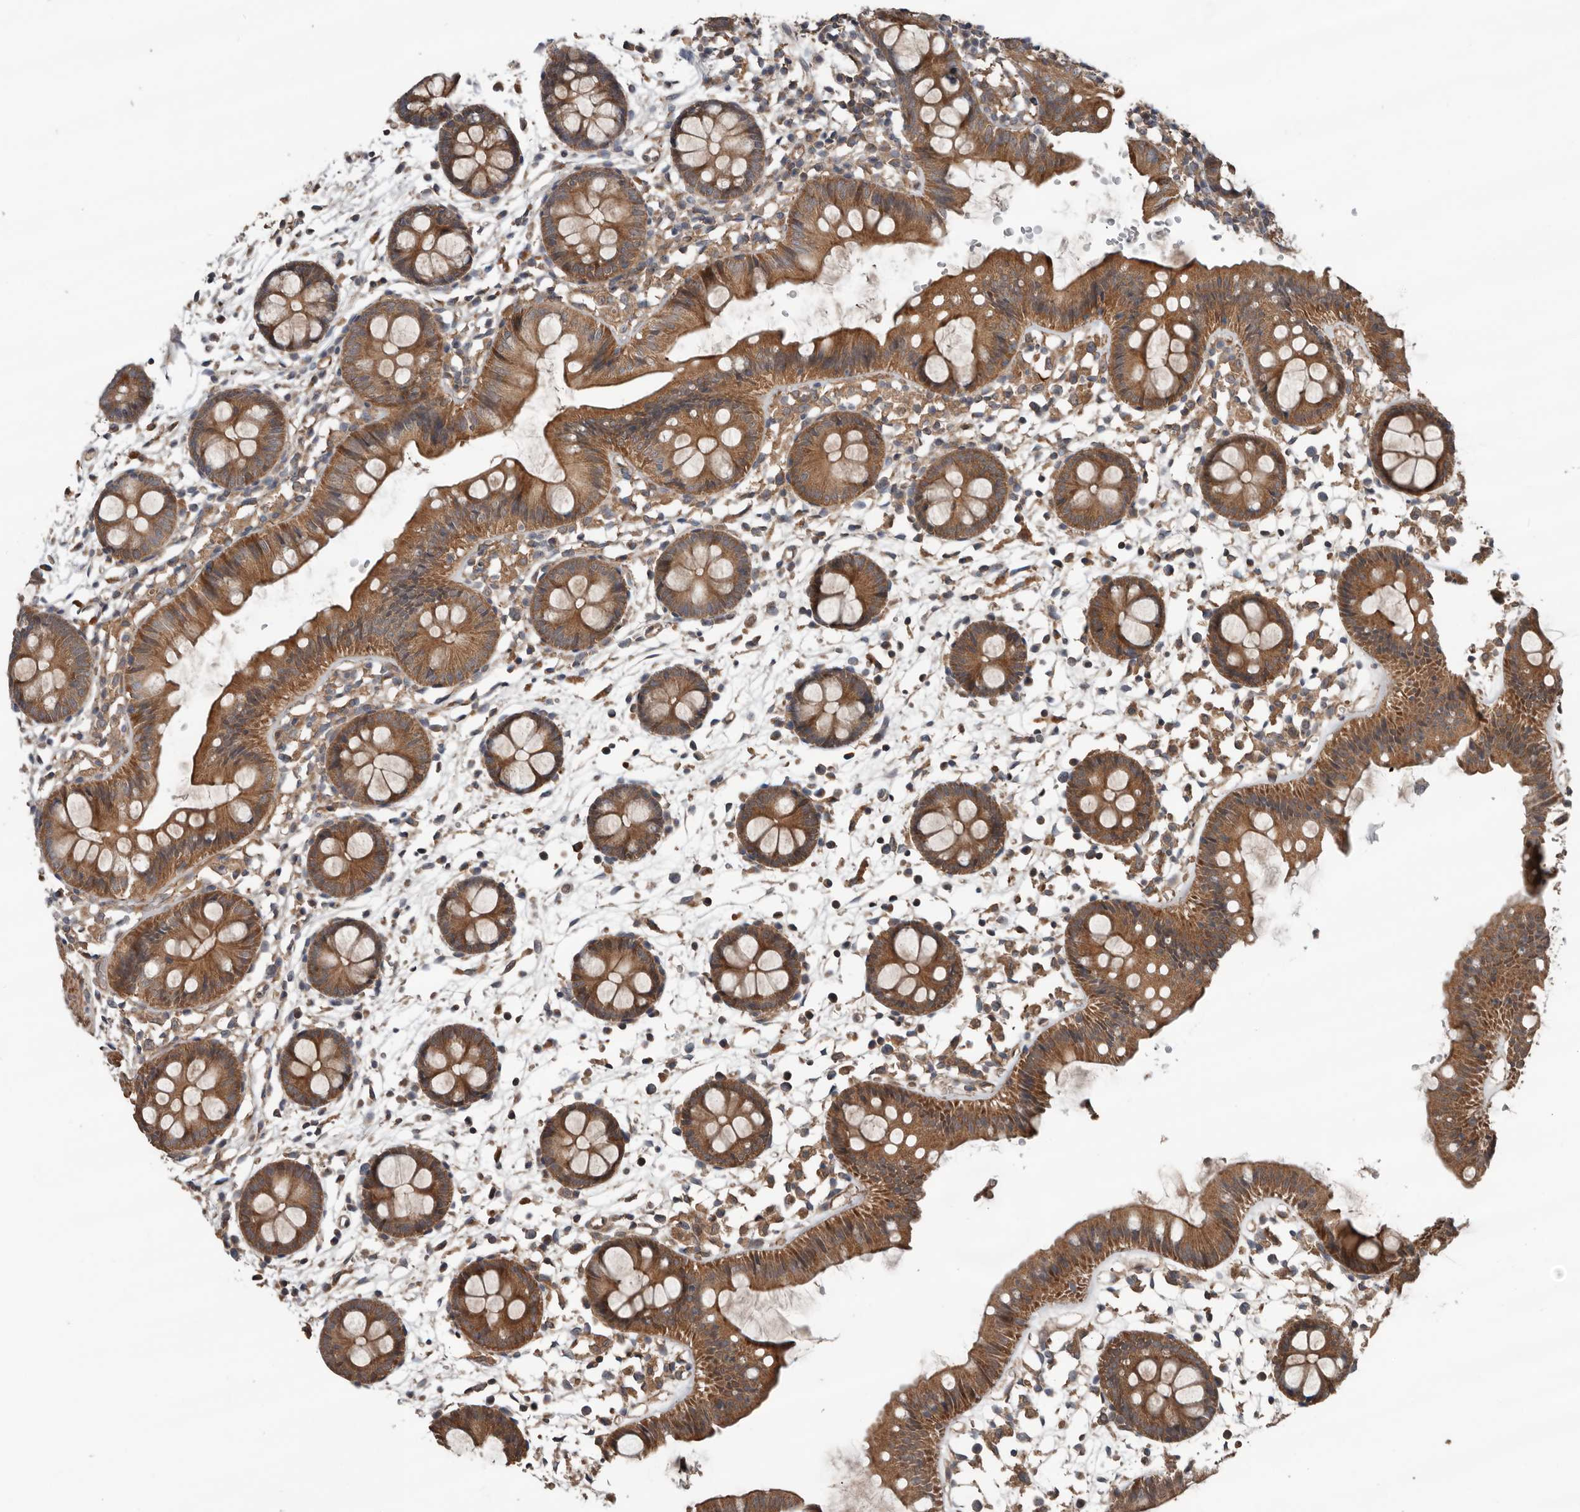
{"staining": {"intensity": "moderate", "quantity": ">75%", "location": "cytoplasmic/membranous"}, "tissue": "colon", "cell_type": "Endothelial cells", "image_type": "normal", "snomed": [{"axis": "morphology", "description": "Normal tissue, NOS"}, {"axis": "topography", "description": "Colon"}], "caption": "Benign colon was stained to show a protein in brown. There is medium levels of moderate cytoplasmic/membranous positivity in approximately >75% of endothelial cells.", "gene": "DNAJB4", "patient": {"sex": "male", "age": 56}}